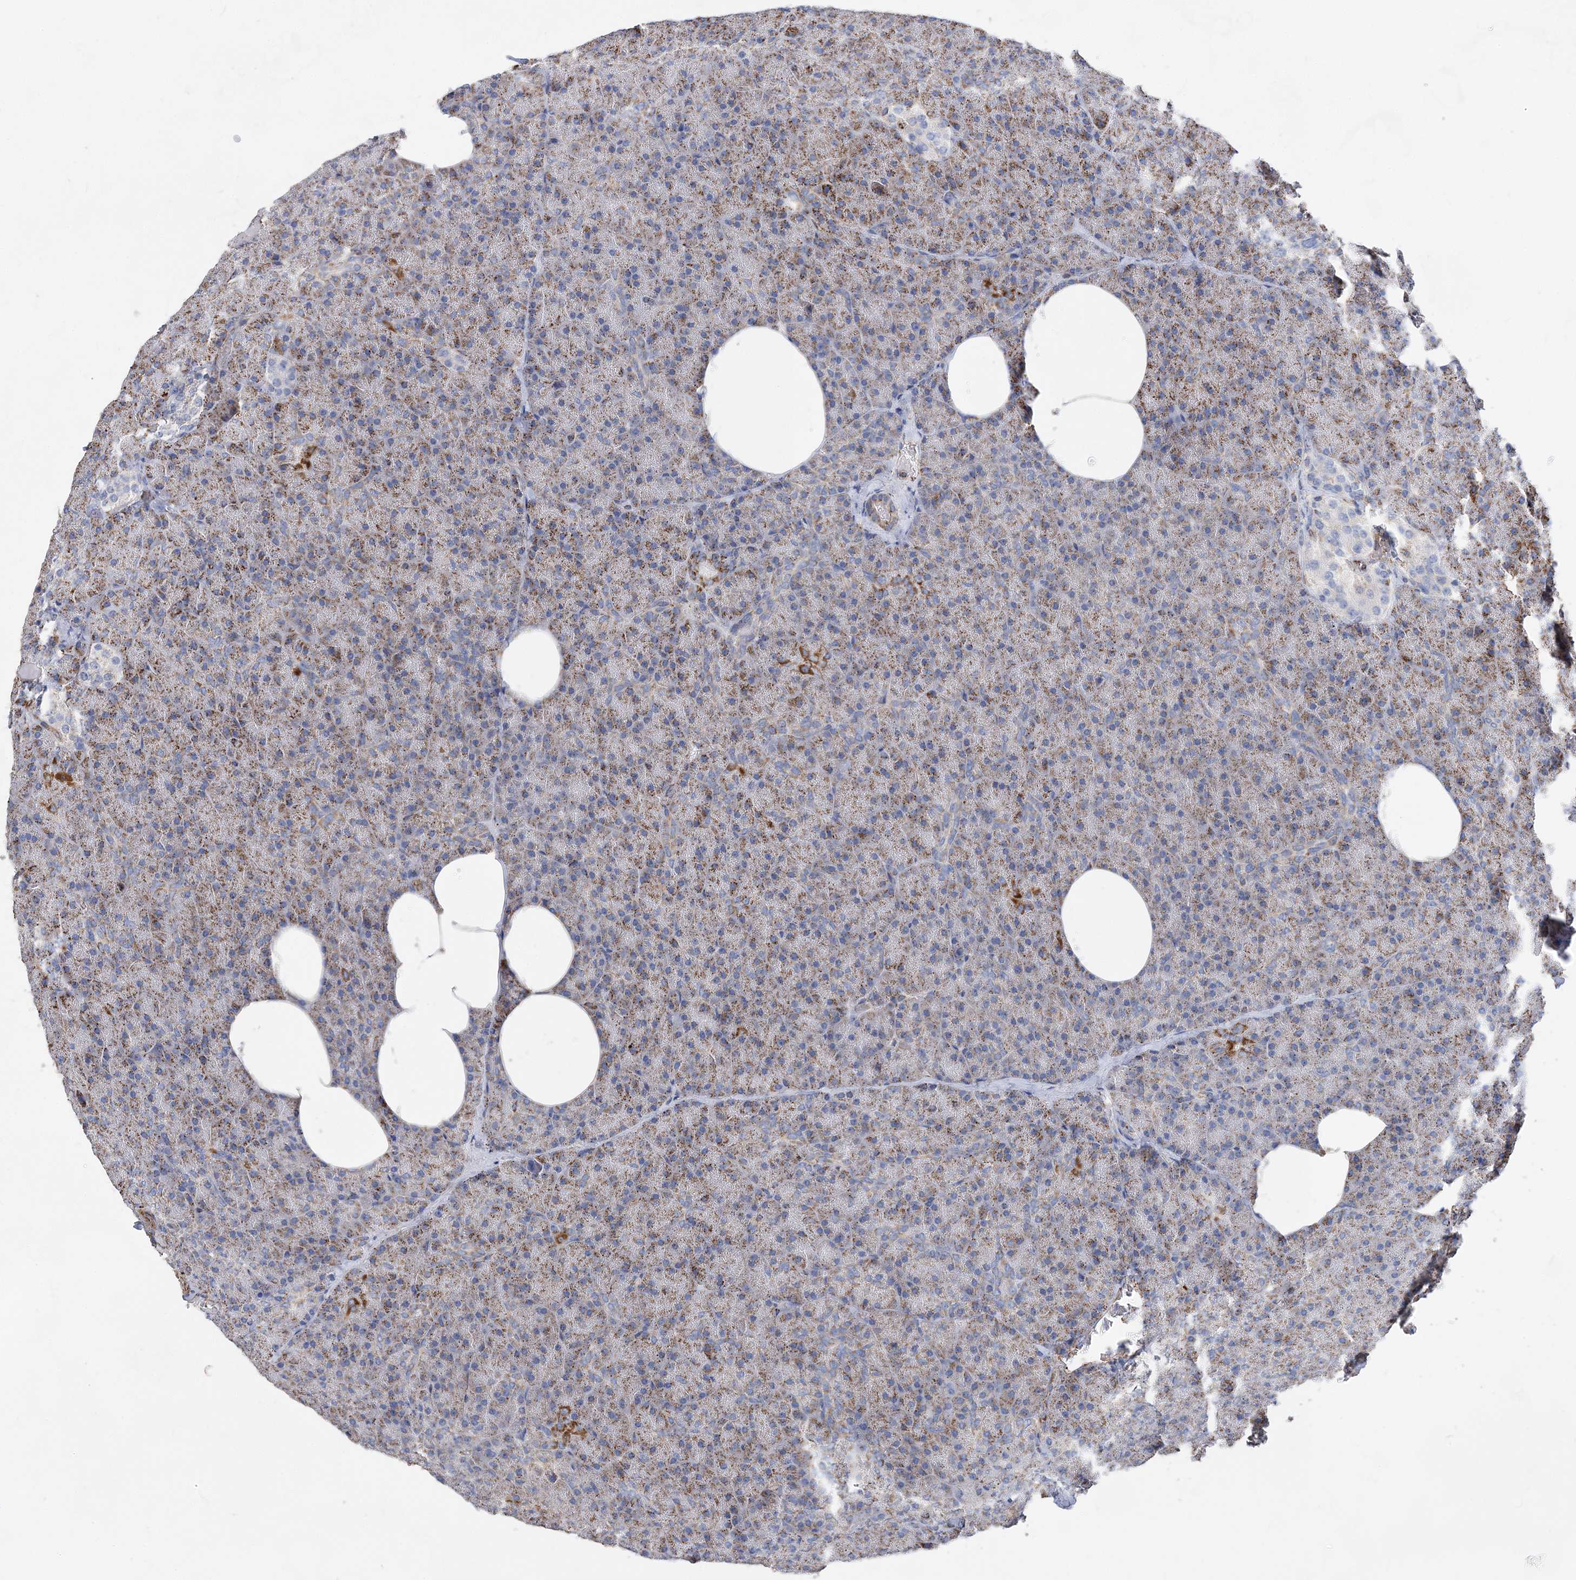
{"staining": {"intensity": "strong", "quantity": "25%-75%", "location": "cytoplasmic/membranous"}, "tissue": "pancreas", "cell_type": "Exocrine glandular cells", "image_type": "normal", "snomed": [{"axis": "morphology", "description": "Normal tissue, NOS"}, {"axis": "morphology", "description": "Carcinoid, malignant, NOS"}, {"axis": "topography", "description": "Pancreas"}], "caption": "This image shows immunohistochemistry staining of unremarkable pancreas, with high strong cytoplasmic/membranous expression in approximately 25%-75% of exocrine glandular cells.", "gene": "ACOT9", "patient": {"sex": "female", "age": 35}}